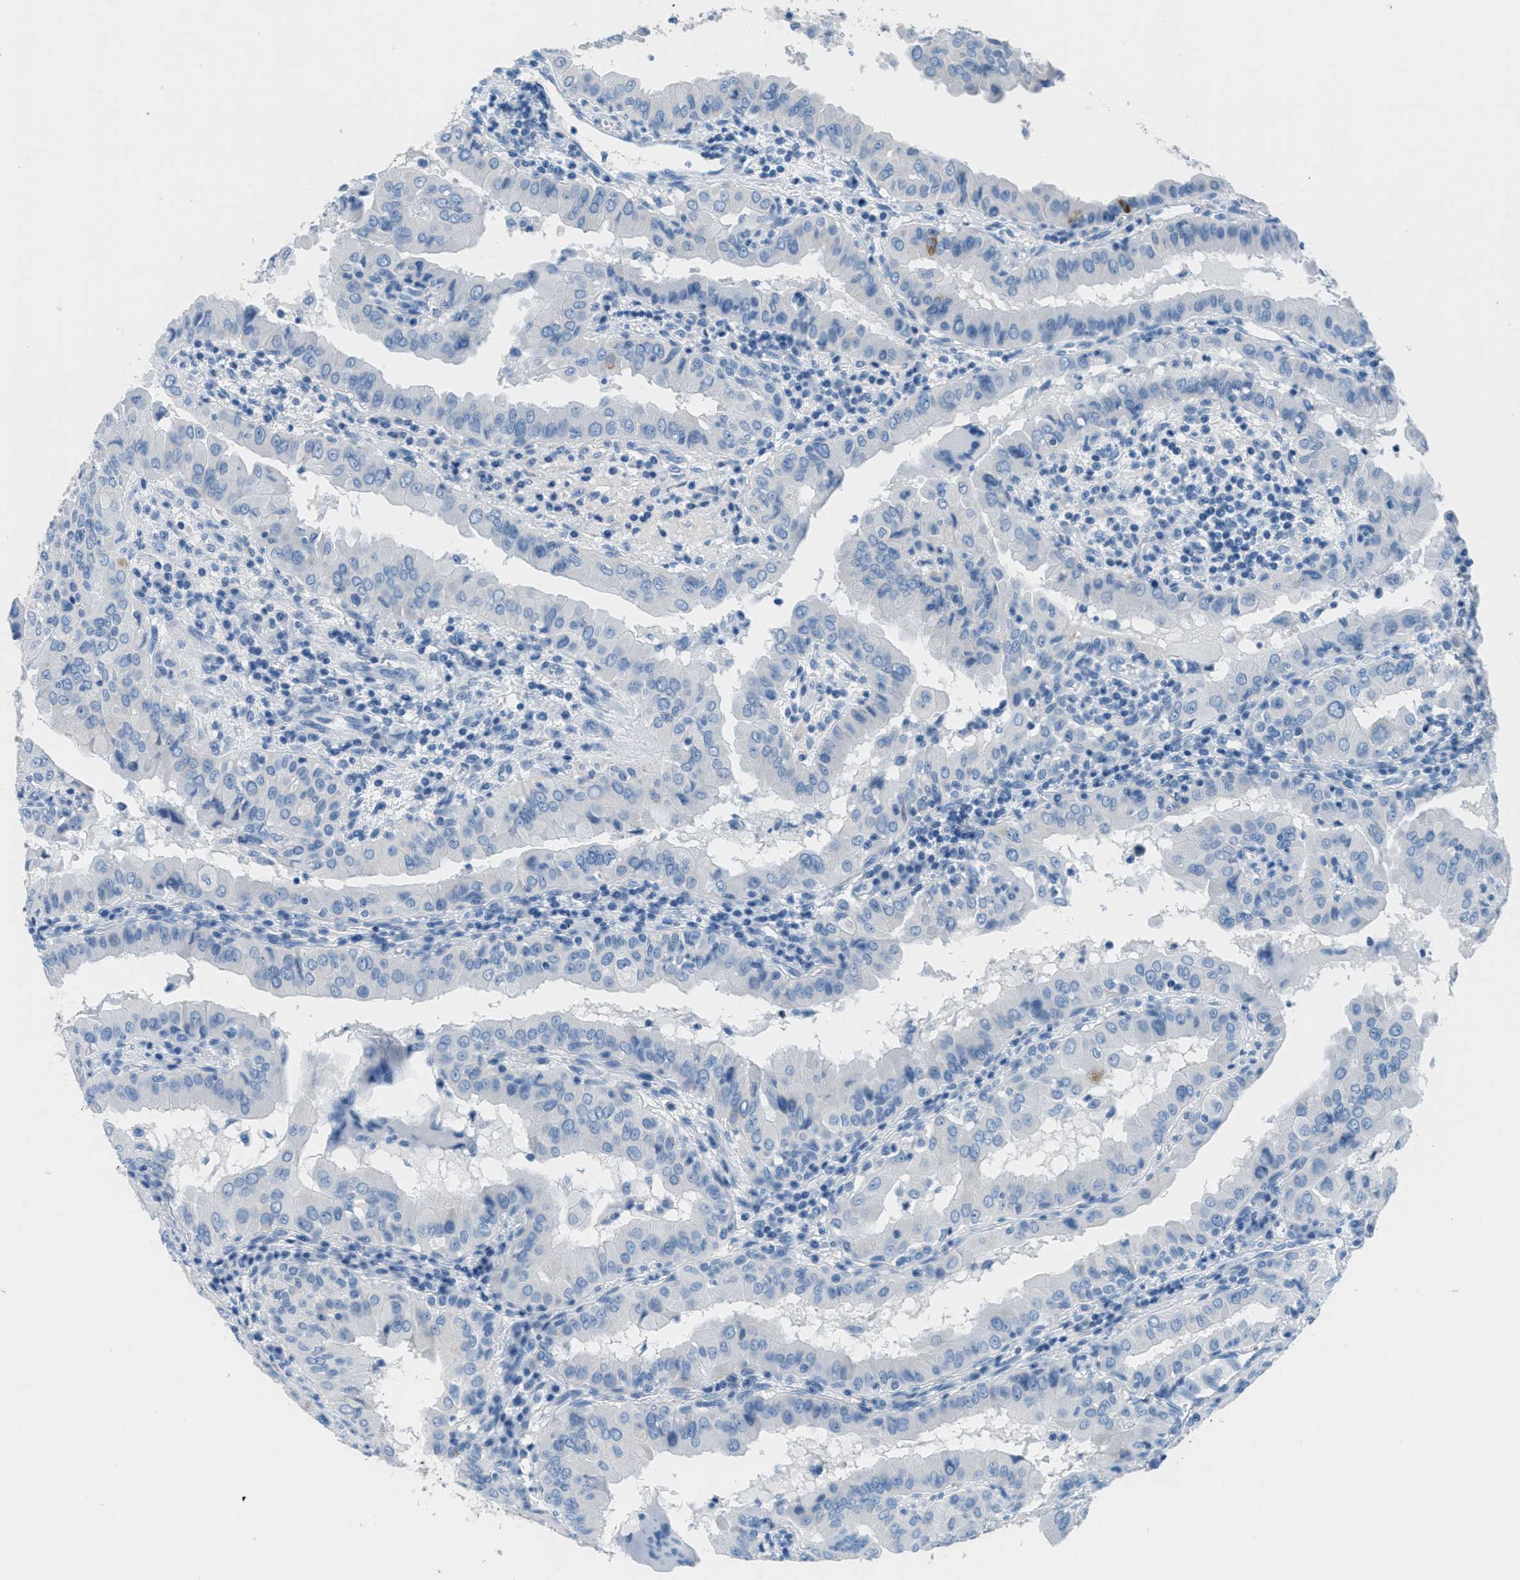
{"staining": {"intensity": "negative", "quantity": "none", "location": "none"}, "tissue": "thyroid cancer", "cell_type": "Tumor cells", "image_type": "cancer", "snomed": [{"axis": "morphology", "description": "Papillary adenocarcinoma, NOS"}, {"axis": "topography", "description": "Thyroid gland"}], "caption": "Immunohistochemical staining of human papillary adenocarcinoma (thyroid) shows no significant positivity in tumor cells. (DAB immunohistochemistry (IHC), high magnification).", "gene": "MGARP", "patient": {"sex": "male", "age": 33}}